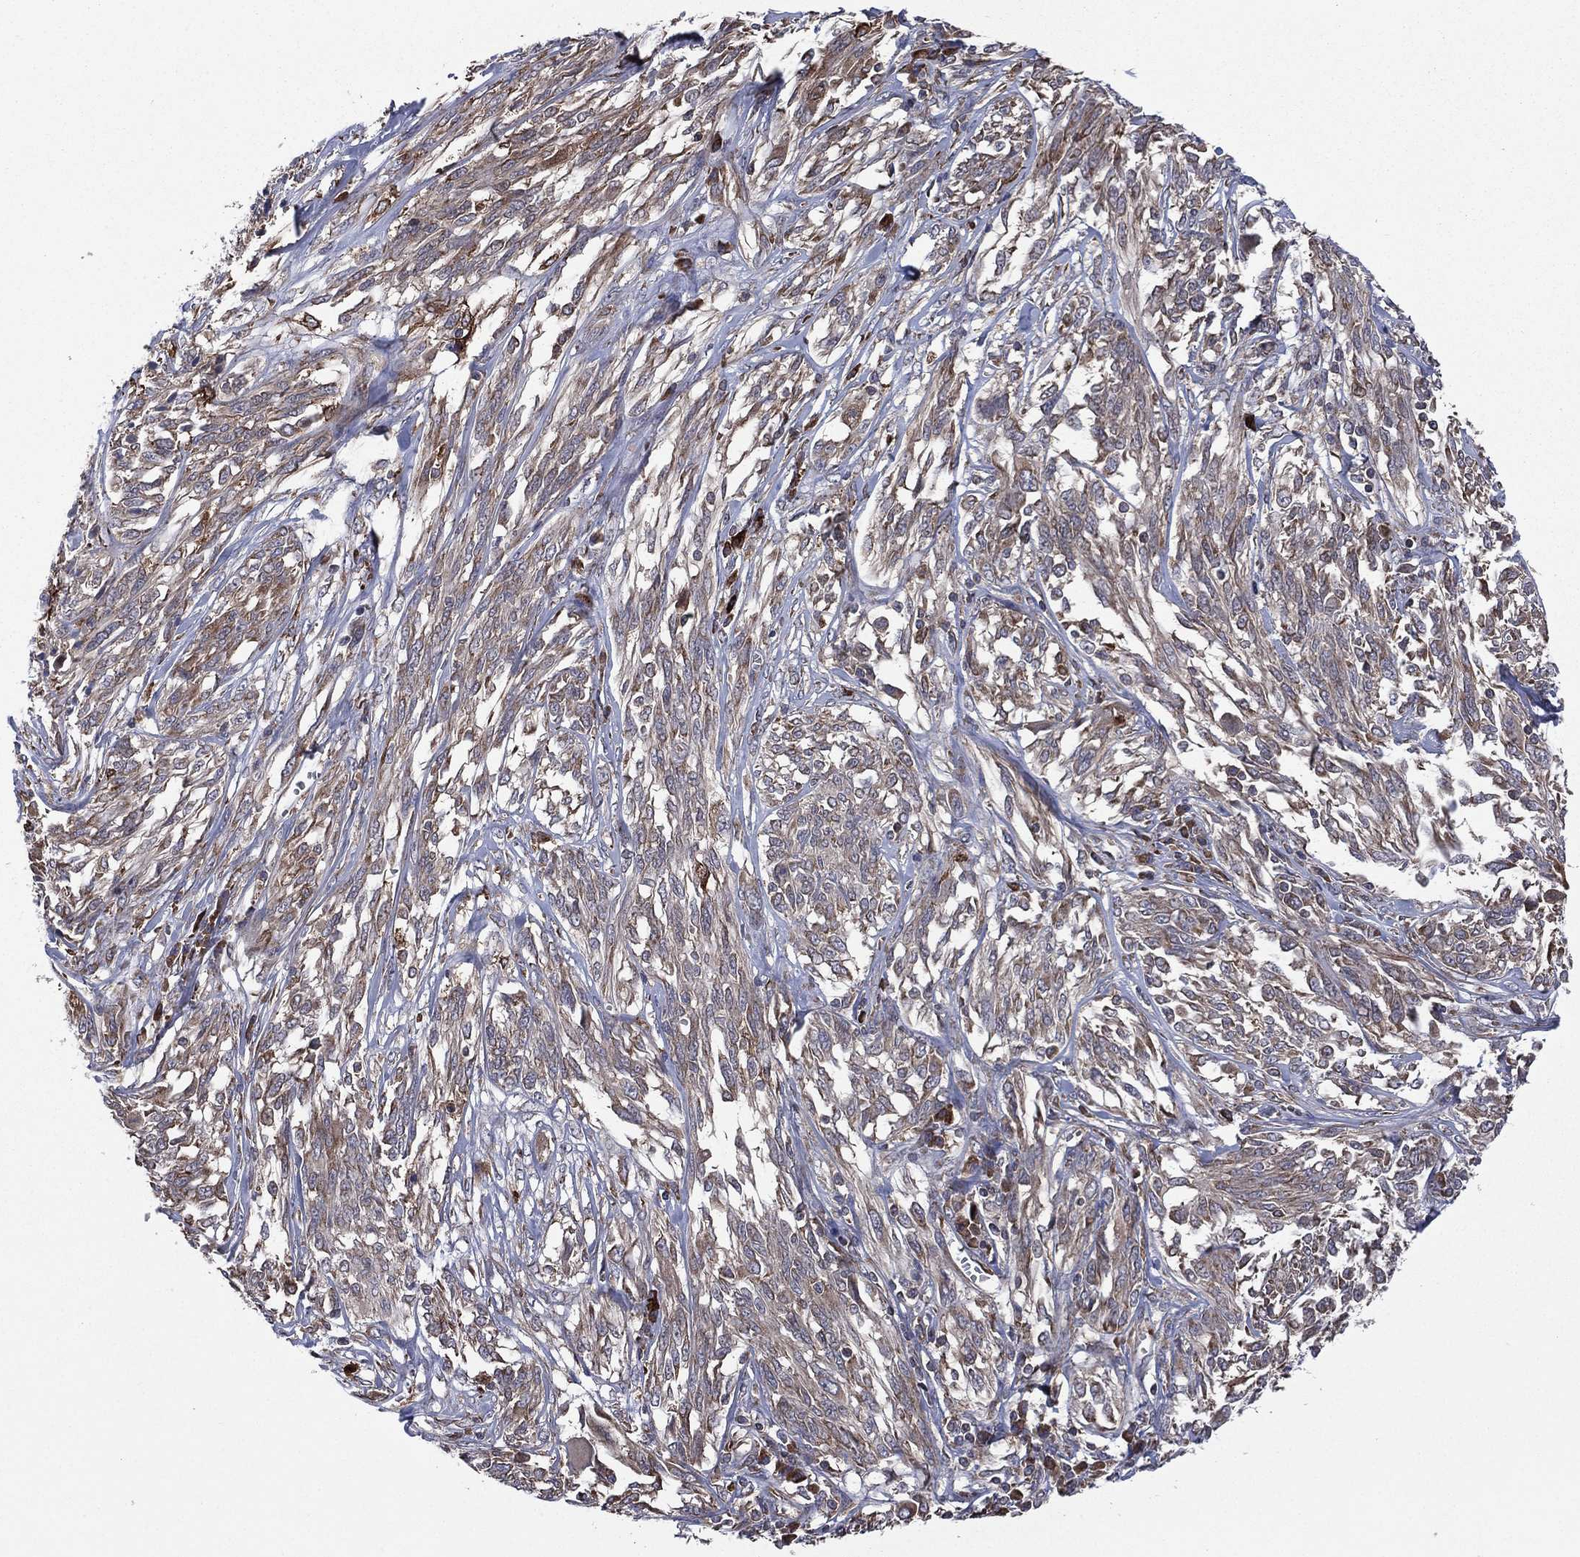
{"staining": {"intensity": "weak", "quantity": "<25%", "location": "cytoplasmic/membranous"}, "tissue": "melanoma", "cell_type": "Tumor cells", "image_type": "cancer", "snomed": [{"axis": "morphology", "description": "Malignant melanoma, NOS"}, {"axis": "topography", "description": "Skin"}], "caption": "A photomicrograph of human malignant melanoma is negative for staining in tumor cells. (IHC, brightfield microscopy, high magnification).", "gene": "C2orf76", "patient": {"sex": "female", "age": 91}}